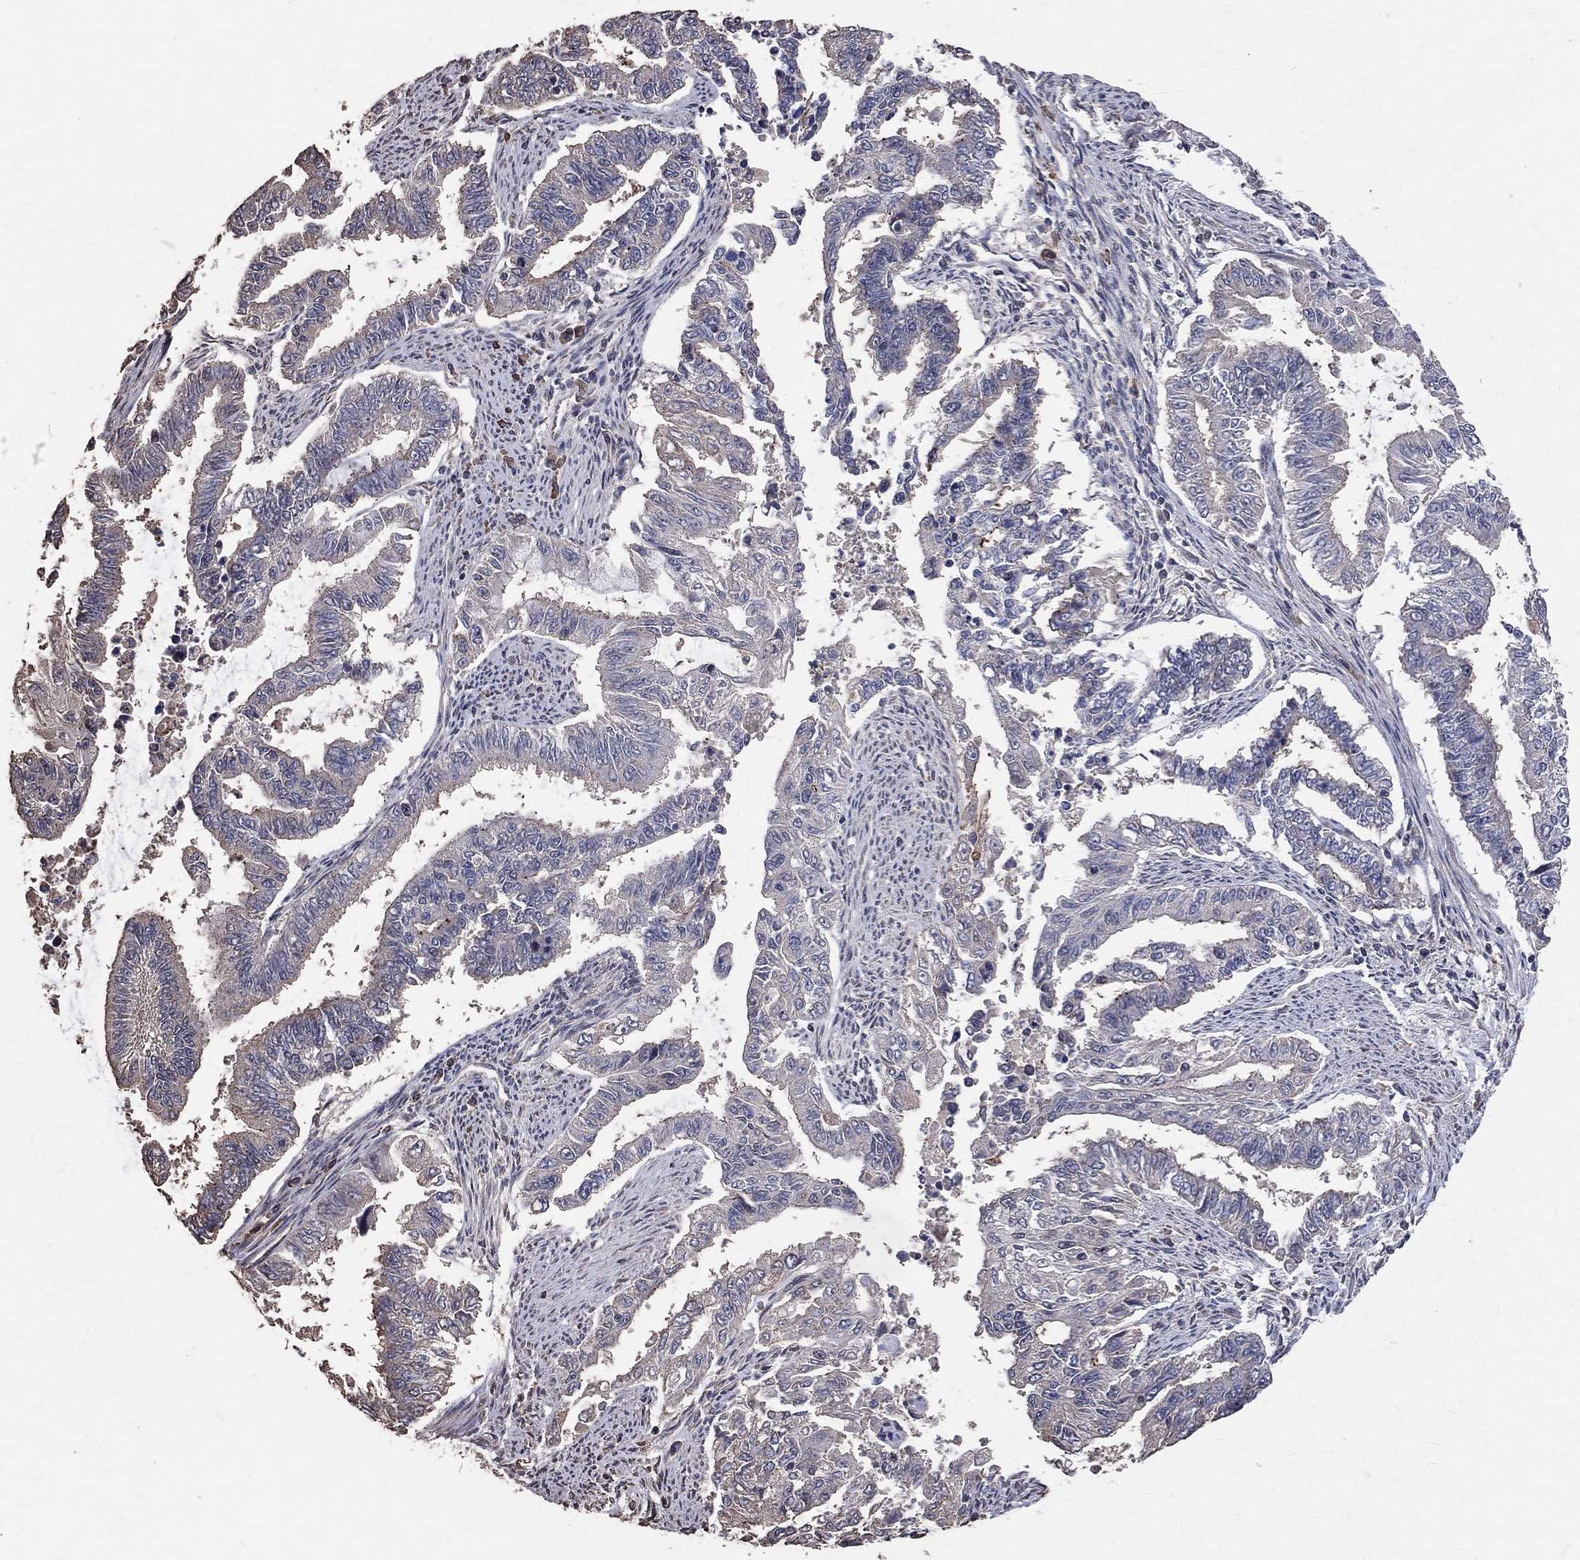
{"staining": {"intensity": "weak", "quantity": "<25%", "location": "cytoplasmic/membranous"}, "tissue": "endometrial cancer", "cell_type": "Tumor cells", "image_type": "cancer", "snomed": [{"axis": "morphology", "description": "Adenocarcinoma, NOS"}, {"axis": "topography", "description": "Uterus"}], "caption": "This is an immunohistochemistry (IHC) micrograph of endometrial cancer (adenocarcinoma). There is no expression in tumor cells.", "gene": "LY6K", "patient": {"sex": "female", "age": 59}}